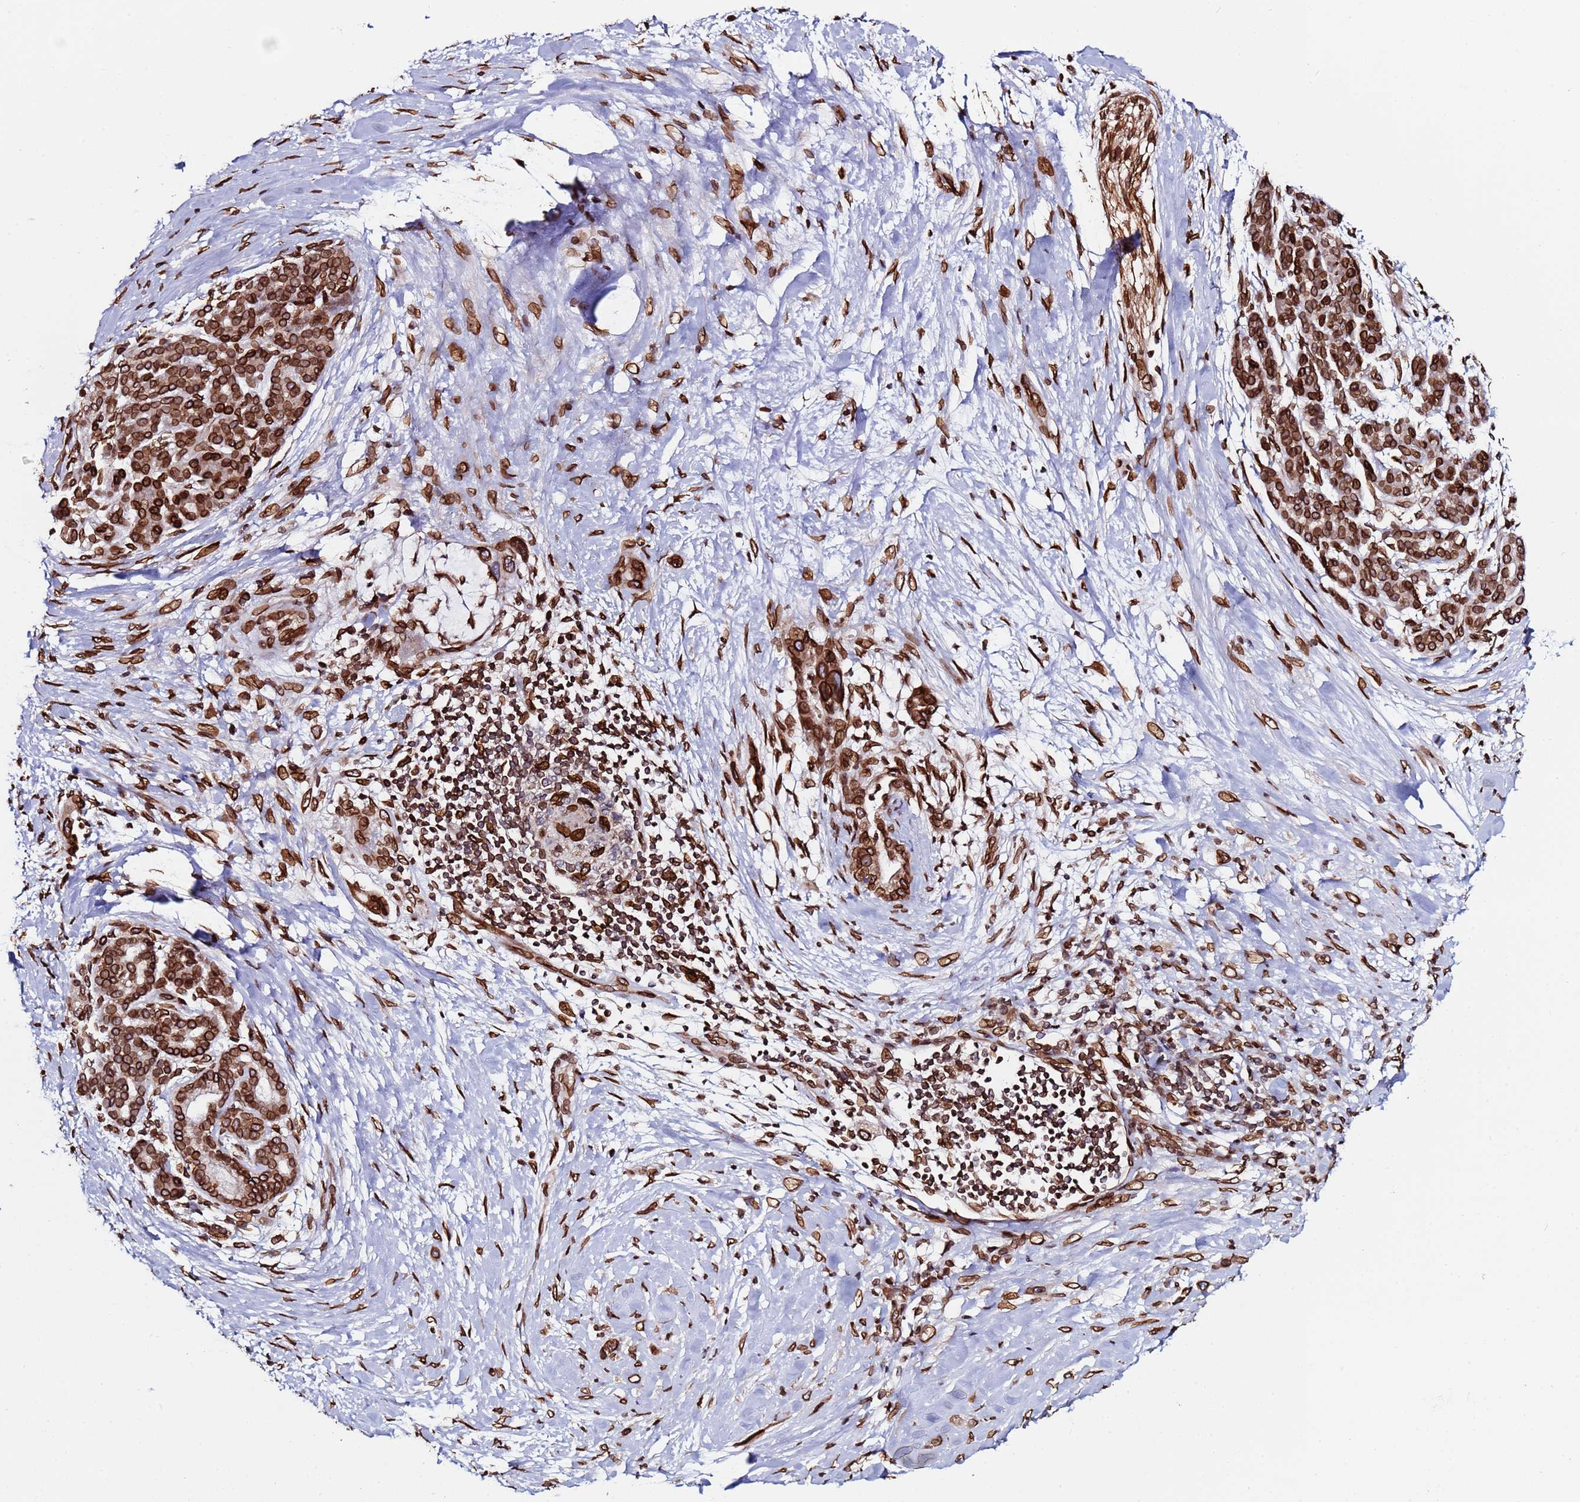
{"staining": {"intensity": "strong", "quantity": ">75%", "location": "cytoplasmic/membranous,nuclear"}, "tissue": "pancreatic cancer", "cell_type": "Tumor cells", "image_type": "cancer", "snomed": [{"axis": "morphology", "description": "Adenocarcinoma, NOS"}, {"axis": "topography", "description": "Pancreas"}], "caption": "Protein positivity by immunohistochemistry demonstrates strong cytoplasmic/membranous and nuclear positivity in approximately >75% of tumor cells in adenocarcinoma (pancreatic). The protein is stained brown, and the nuclei are stained in blue (DAB IHC with brightfield microscopy, high magnification).", "gene": "TOR1AIP1", "patient": {"sex": "male", "age": 59}}